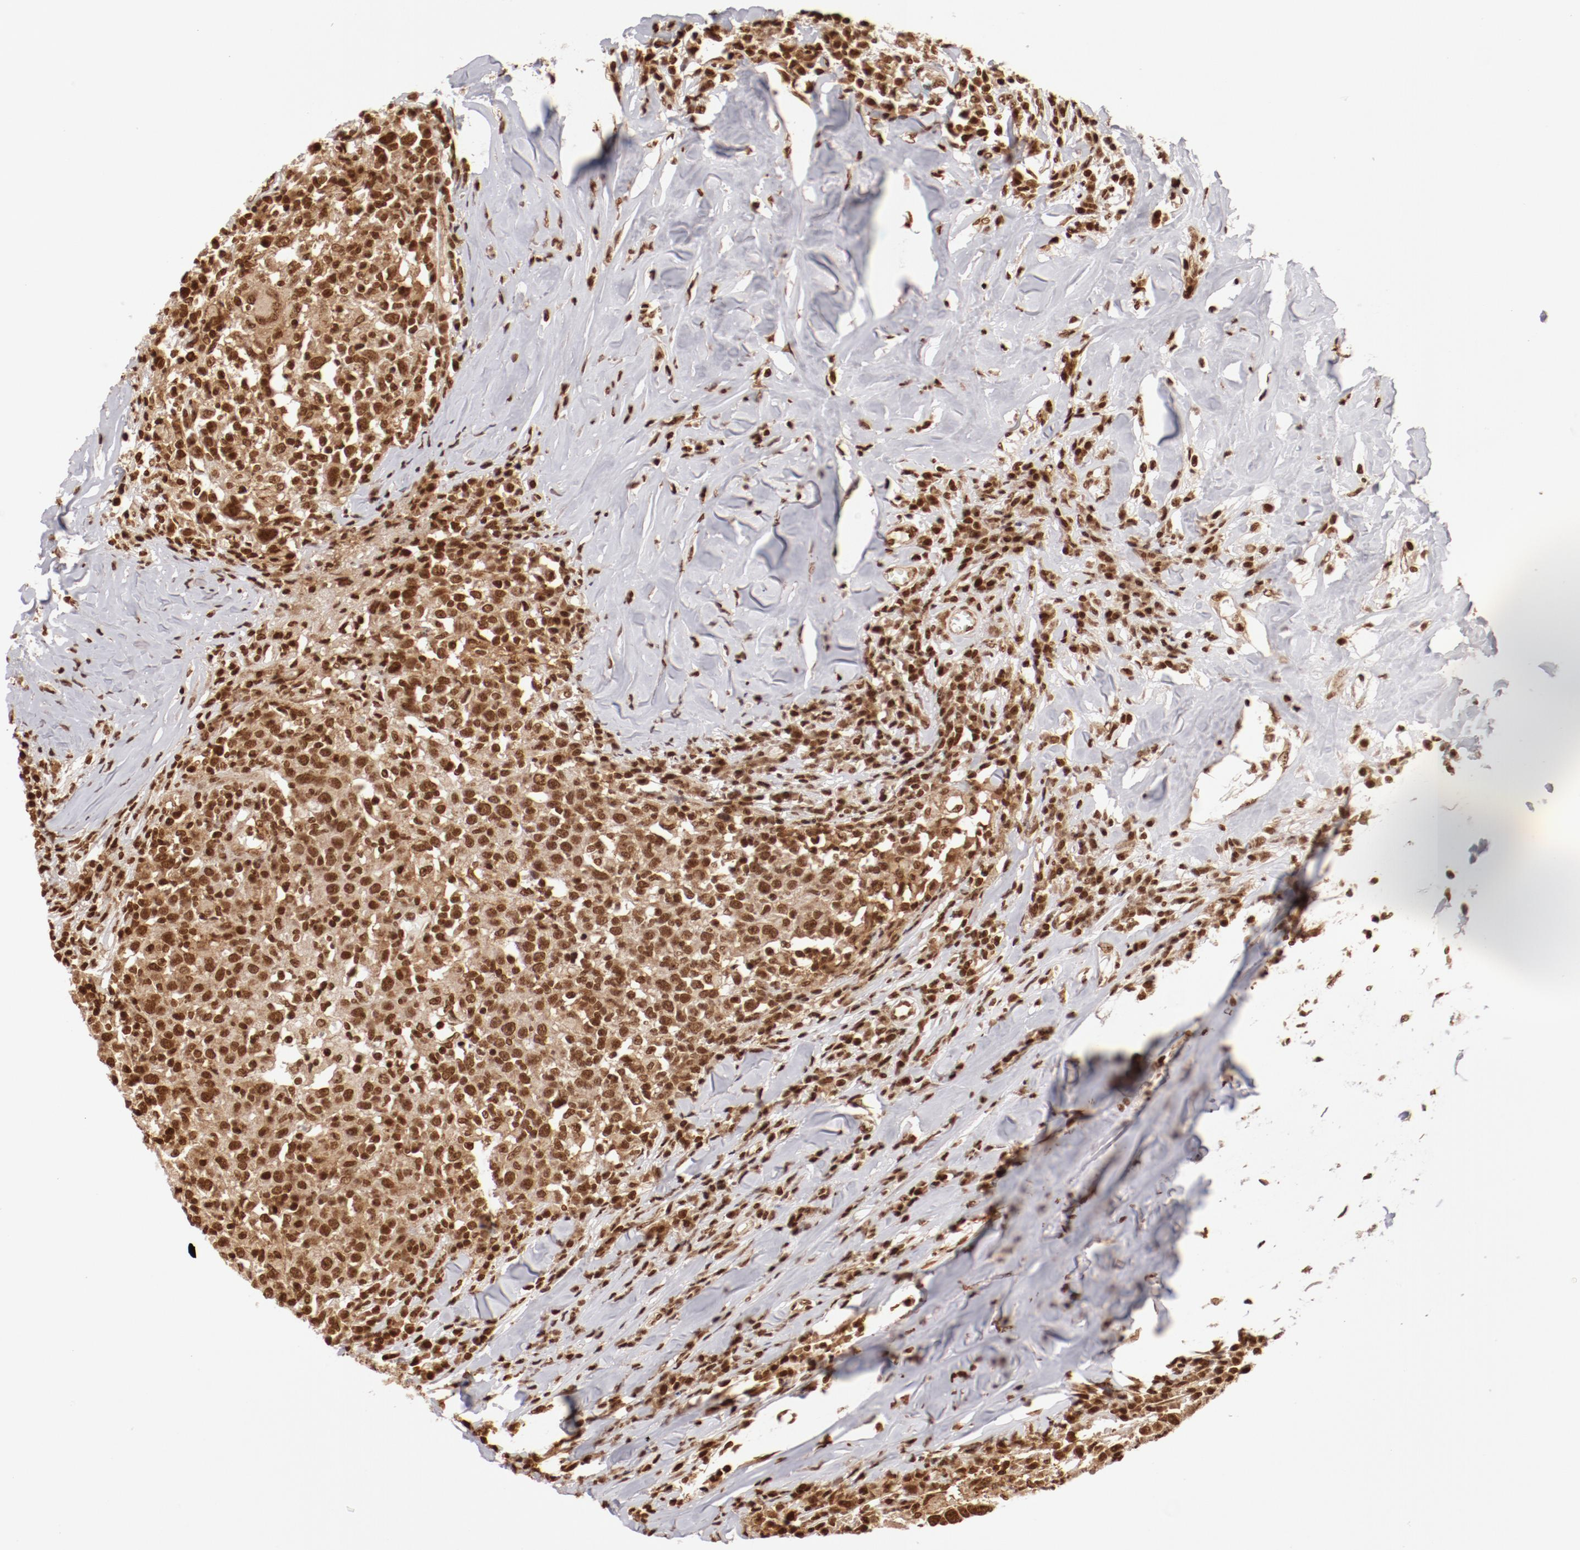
{"staining": {"intensity": "moderate", "quantity": ">75%", "location": "nuclear"}, "tissue": "head and neck cancer", "cell_type": "Tumor cells", "image_type": "cancer", "snomed": [{"axis": "morphology", "description": "Adenocarcinoma, NOS"}, {"axis": "topography", "description": "Salivary gland"}, {"axis": "topography", "description": "Head-Neck"}], "caption": "Human head and neck cancer stained with a protein marker shows moderate staining in tumor cells.", "gene": "ABL2", "patient": {"sex": "female", "age": 65}}